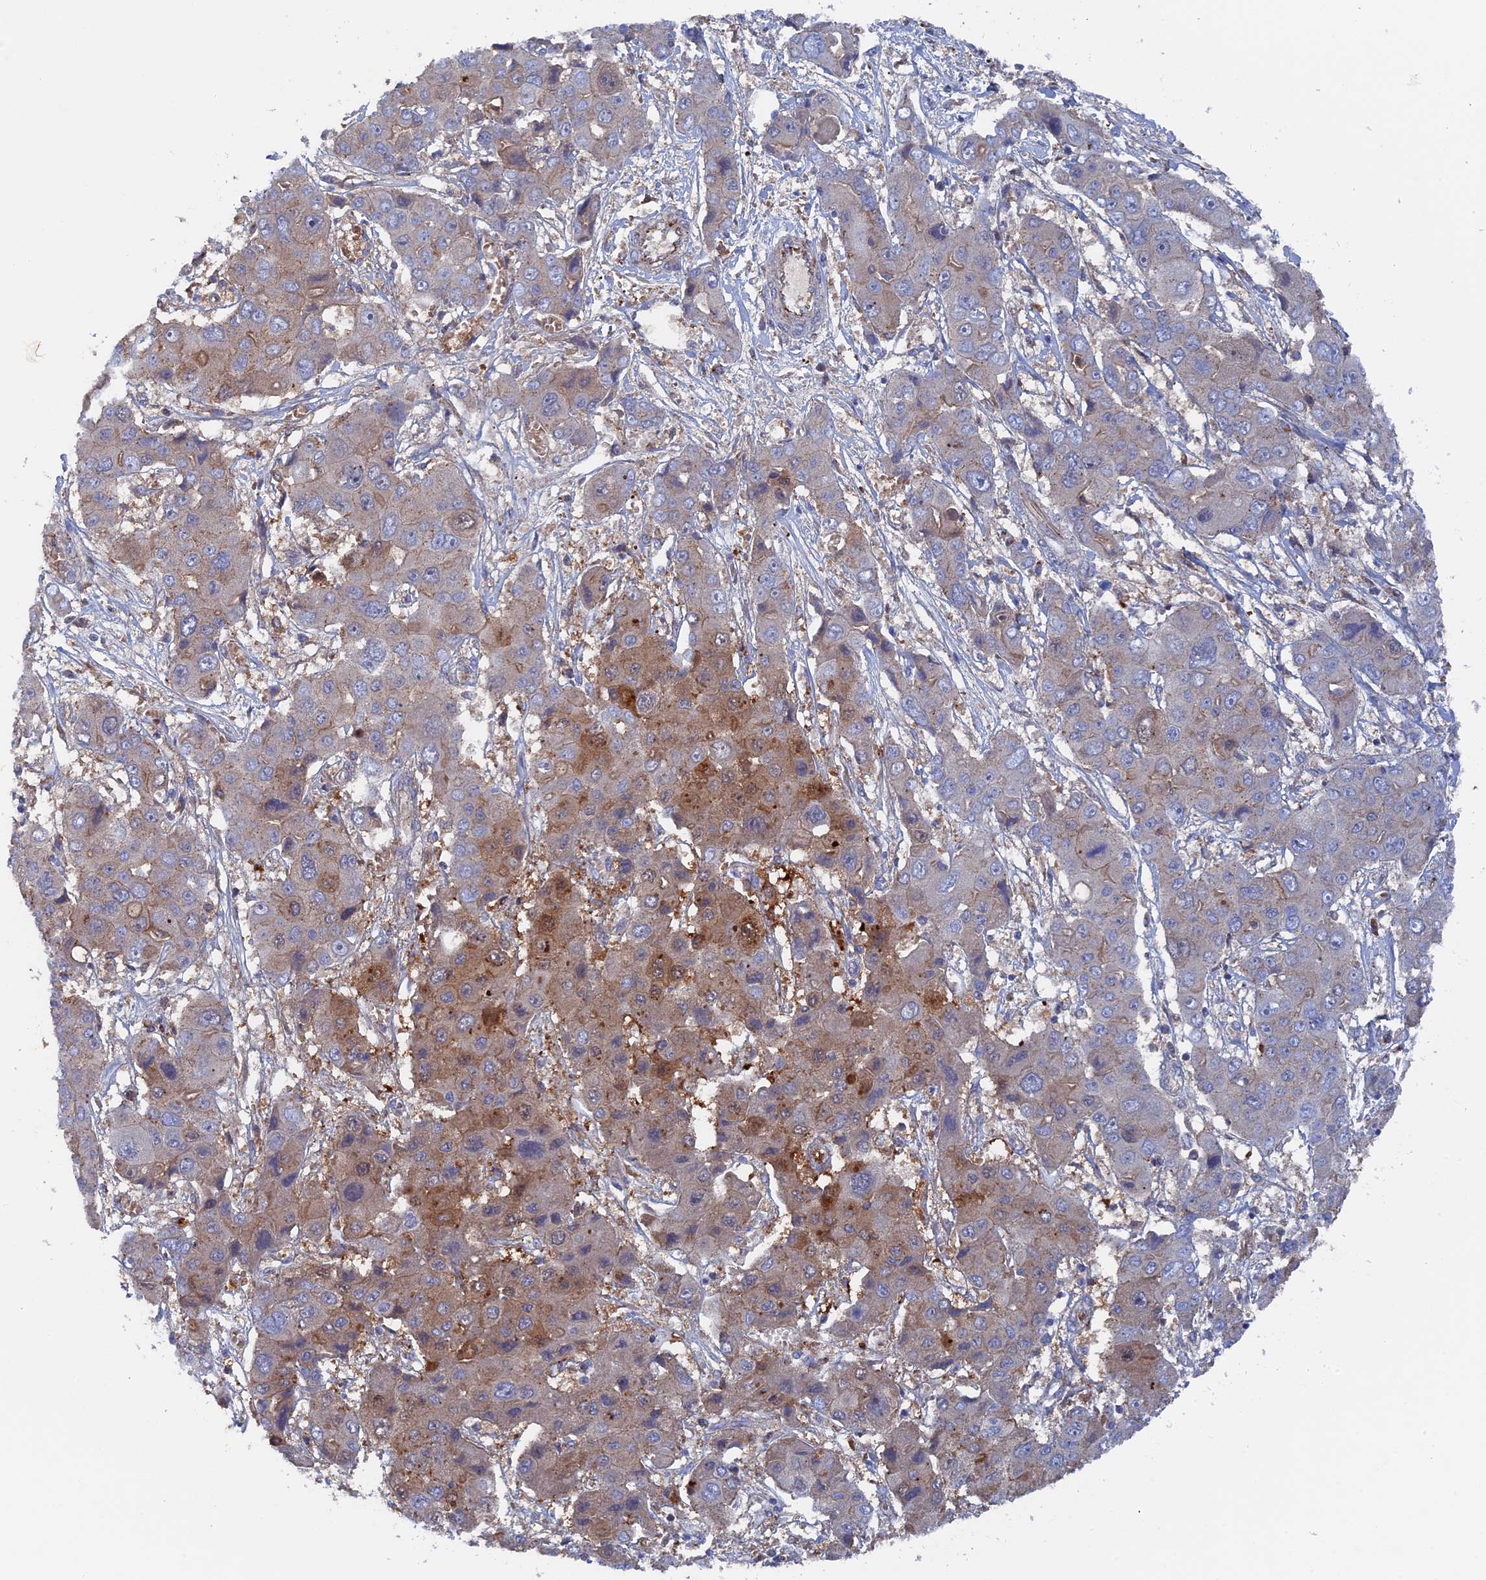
{"staining": {"intensity": "moderate", "quantity": "<25%", "location": "cytoplasmic/membranous"}, "tissue": "liver cancer", "cell_type": "Tumor cells", "image_type": "cancer", "snomed": [{"axis": "morphology", "description": "Cholangiocarcinoma"}, {"axis": "topography", "description": "Liver"}], "caption": "Brown immunohistochemical staining in liver cancer shows moderate cytoplasmic/membranous expression in approximately <25% of tumor cells. The staining is performed using DAB (3,3'-diaminobenzidine) brown chromogen to label protein expression. The nuclei are counter-stained blue using hematoxylin.", "gene": "SMG9", "patient": {"sex": "male", "age": 67}}